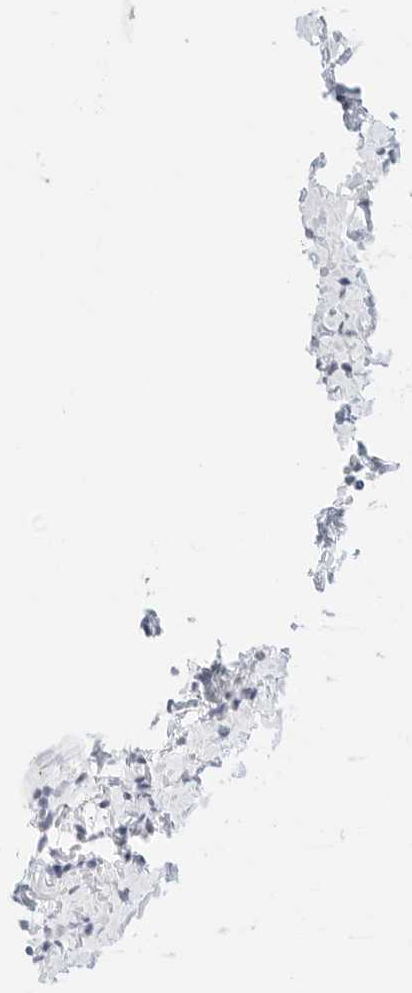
{"staining": {"intensity": "strong", "quantity": ">75%", "location": "cytoplasmic/membranous"}, "tissue": "appendix", "cell_type": "Glandular cells", "image_type": "normal", "snomed": [{"axis": "morphology", "description": "Normal tissue, NOS"}, {"axis": "topography", "description": "Appendix"}], "caption": "DAB (3,3'-diaminobenzidine) immunohistochemical staining of benign appendix reveals strong cytoplasmic/membranous protein expression in about >75% of glandular cells. Using DAB (brown) and hematoxylin (blue) stains, captured at high magnification using brightfield microscopy.", "gene": "CDH1", "patient": {"sex": "male", "age": 1}}